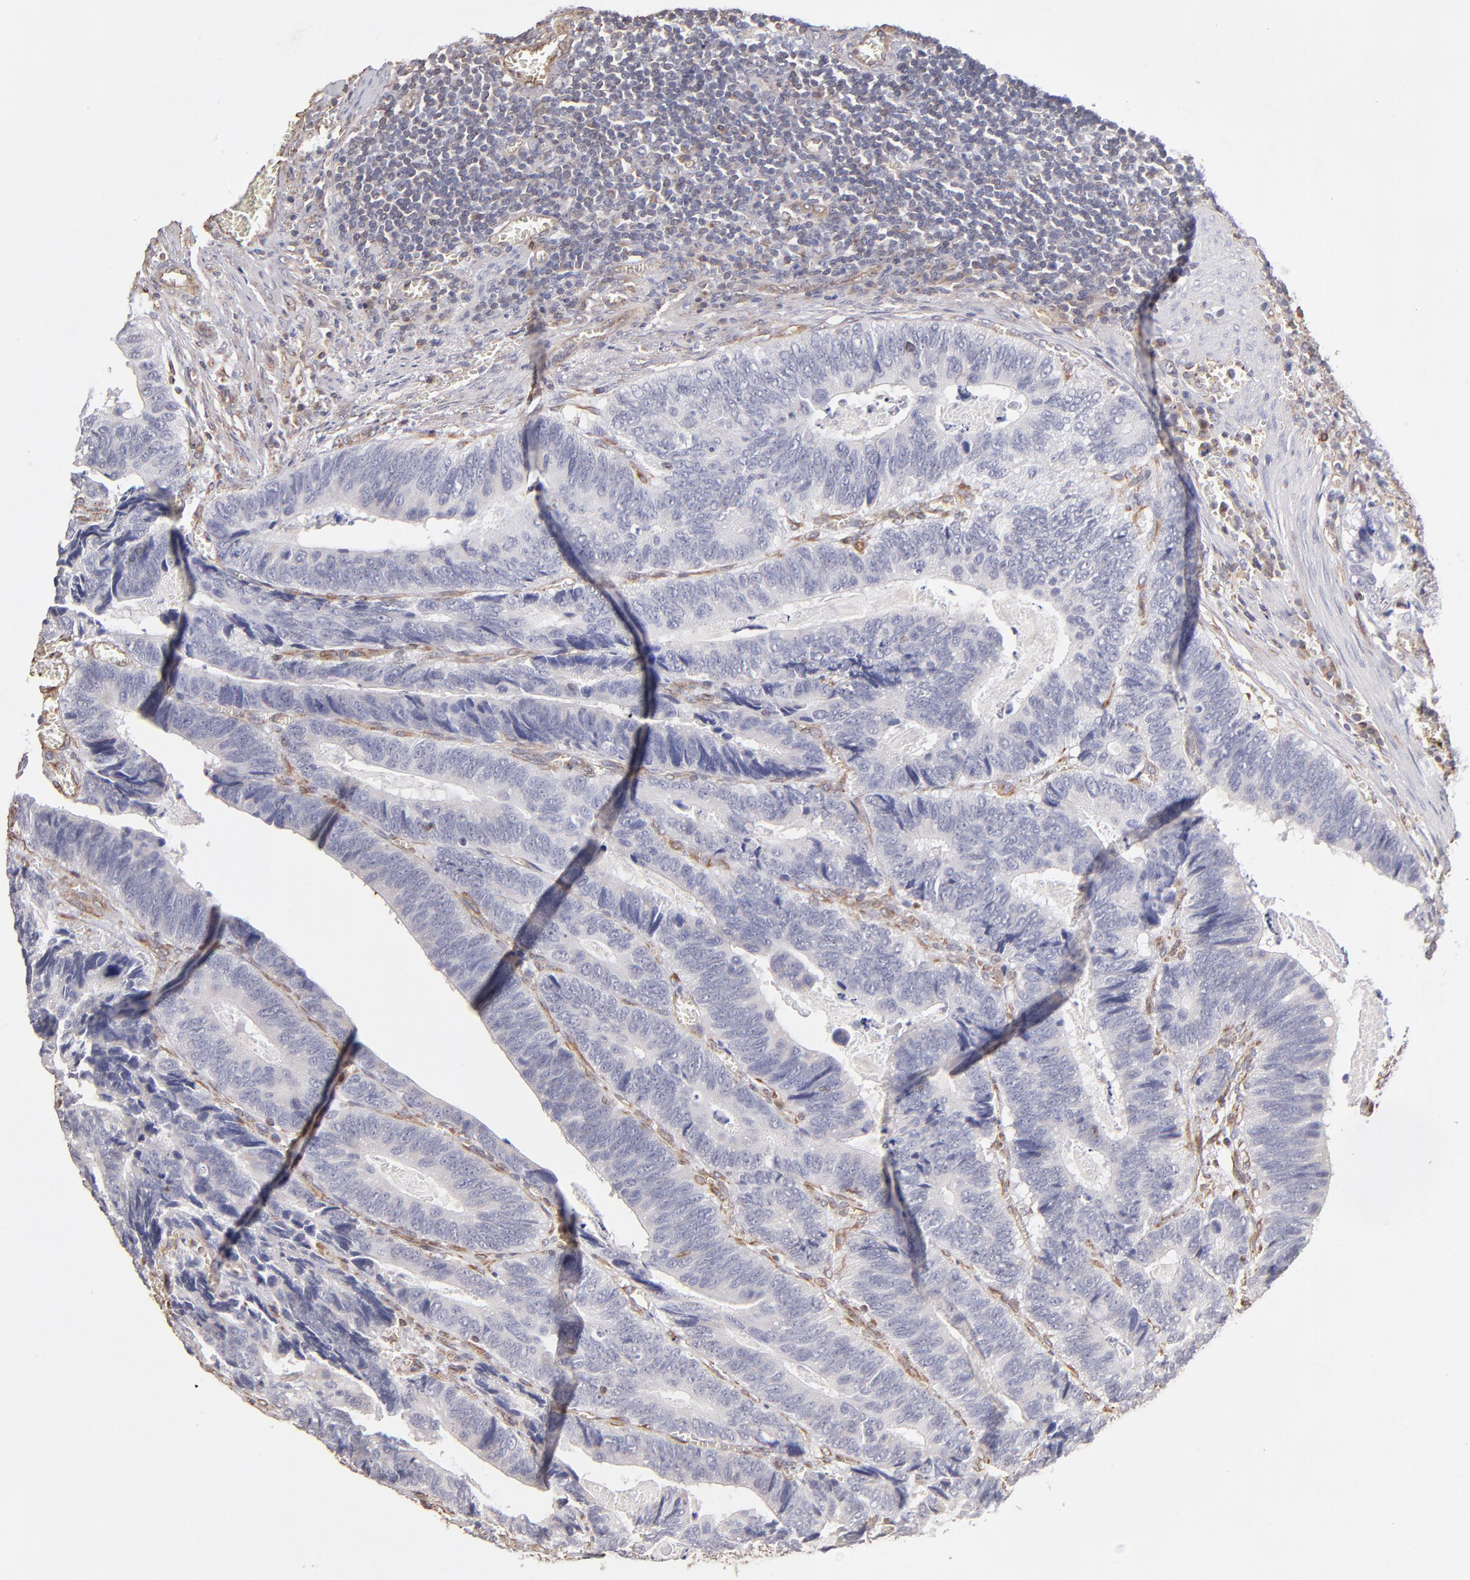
{"staining": {"intensity": "negative", "quantity": "none", "location": "none"}, "tissue": "colorectal cancer", "cell_type": "Tumor cells", "image_type": "cancer", "snomed": [{"axis": "morphology", "description": "Adenocarcinoma, NOS"}, {"axis": "topography", "description": "Colon"}], "caption": "Adenocarcinoma (colorectal) was stained to show a protein in brown. There is no significant staining in tumor cells. (Stains: DAB IHC with hematoxylin counter stain, Microscopy: brightfield microscopy at high magnification).", "gene": "ABCC1", "patient": {"sex": "male", "age": 72}}